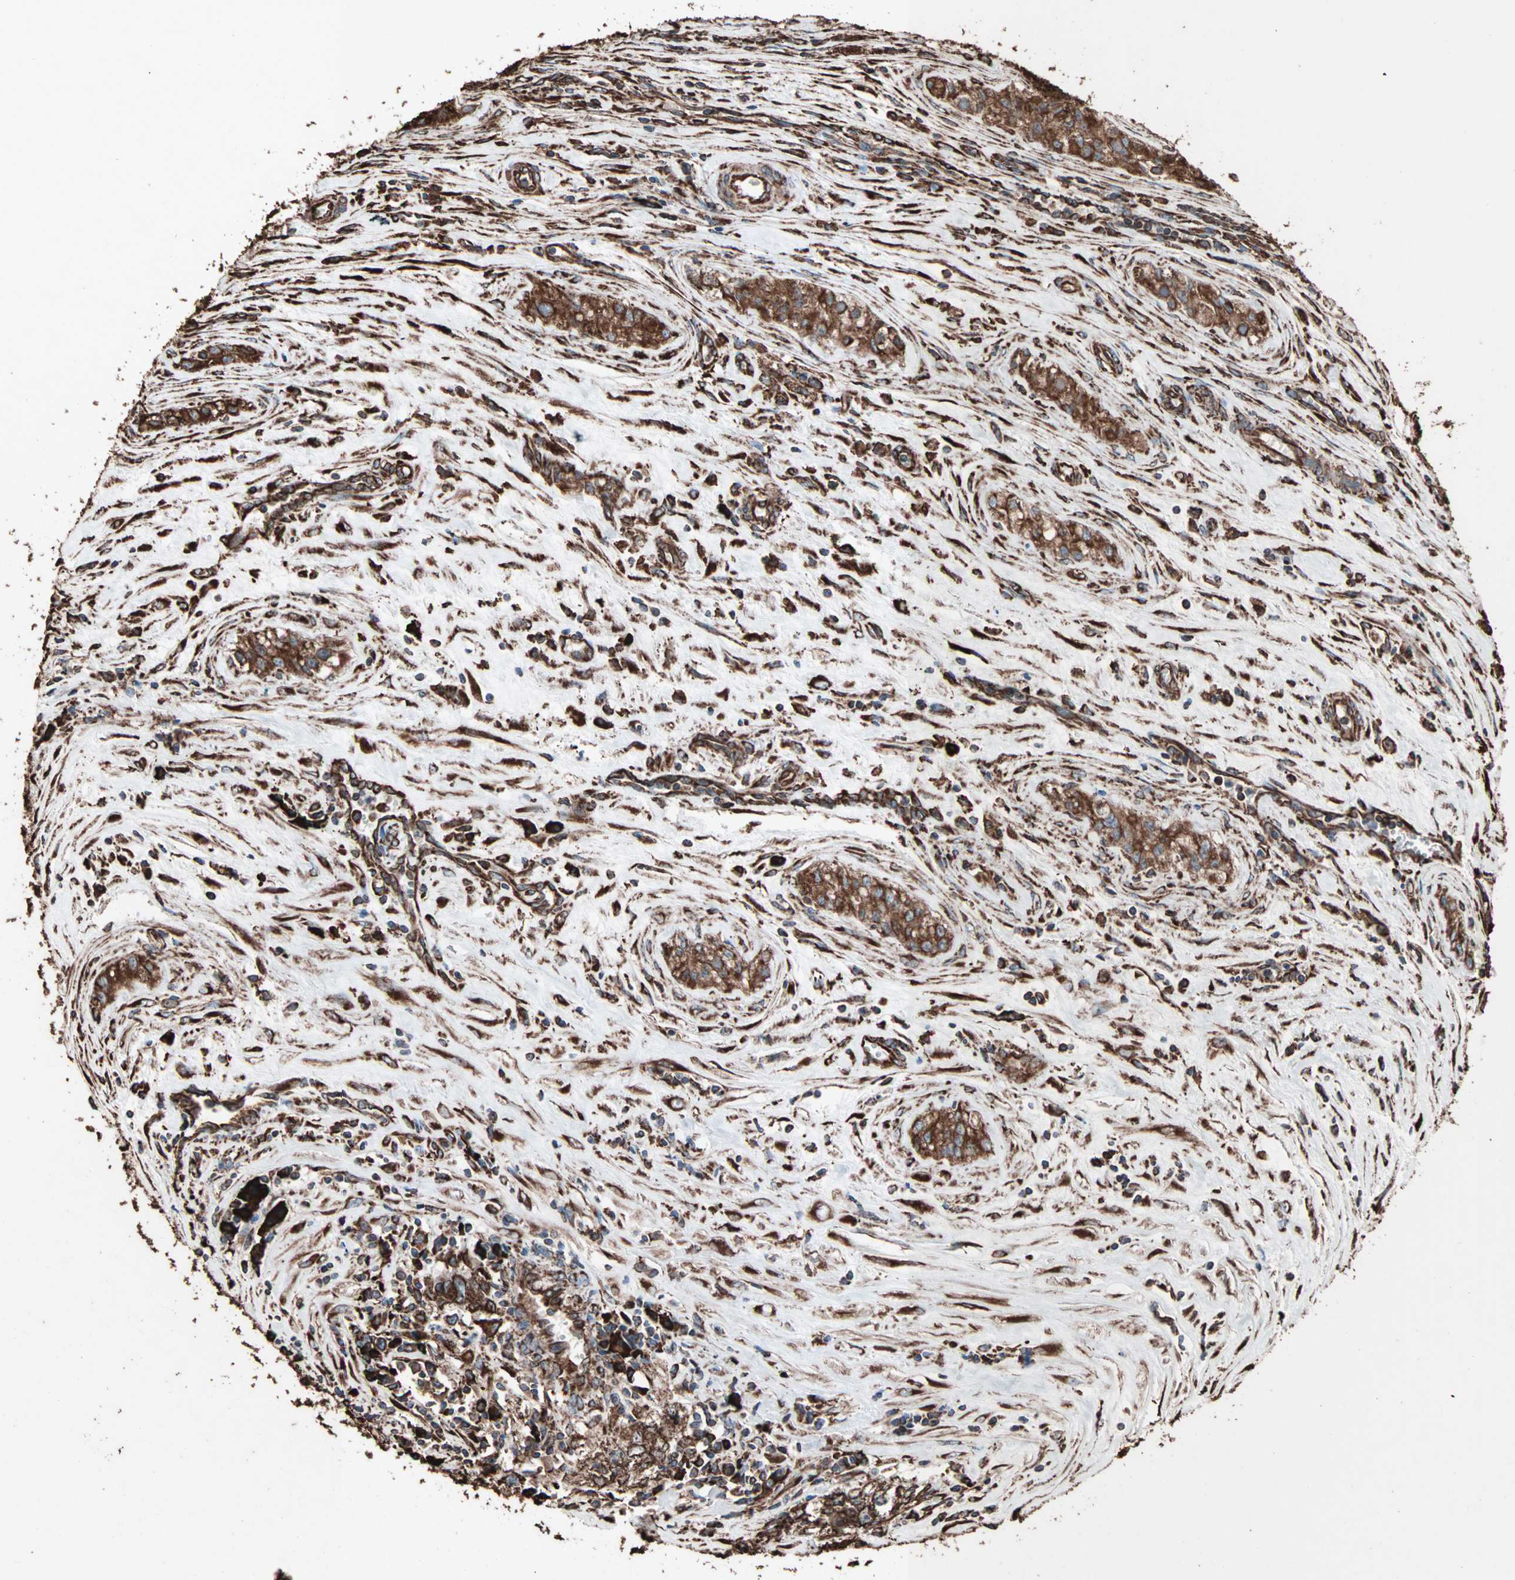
{"staining": {"intensity": "strong", "quantity": ">75%", "location": "cytoplasmic/membranous"}, "tissue": "testis cancer", "cell_type": "Tumor cells", "image_type": "cancer", "snomed": [{"axis": "morphology", "description": "Carcinoma, Embryonal, NOS"}, {"axis": "topography", "description": "Testis"}], "caption": "This histopathology image shows IHC staining of testis embryonal carcinoma, with high strong cytoplasmic/membranous expression in about >75% of tumor cells.", "gene": "HSP90B1", "patient": {"sex": "male", "age": 28}}